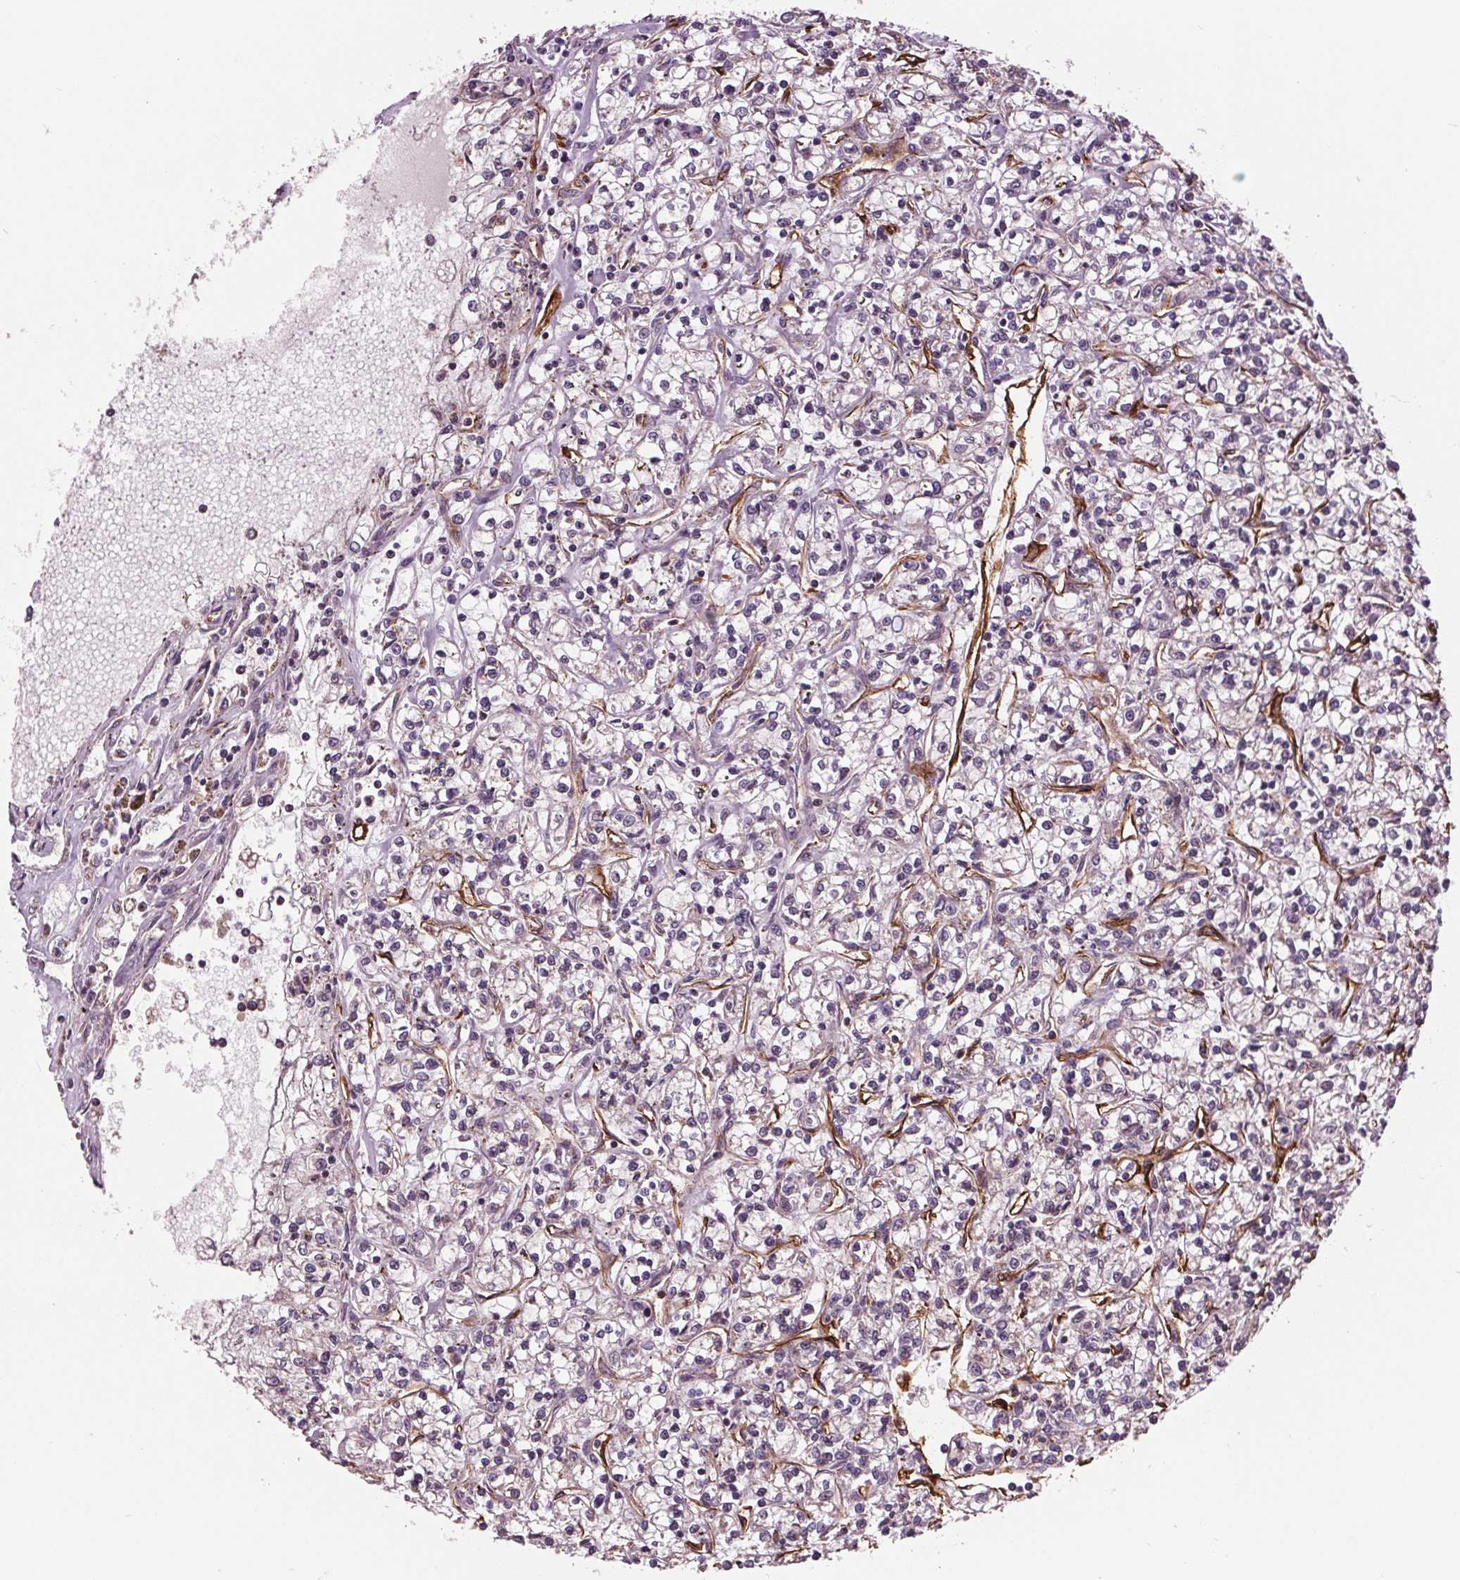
{"staining": {"intensity": "negative", "quantity": "none", "location": "none"}, "tissue": "renal cancer", "cell_type": "Tumor cells", "image_type": "cancer", "snomed": [{"axis": "morphology", "description": "Adenocarcinoma, NOS"}, {"axis": "topography", "description": "Kidney"}], "caption": "The histopathology image reveals no significant positivity in tumor cells of adenocarcinoma (renal).", "gene": "MAPK8", "patient": {"sex": "female", "age": 59}}